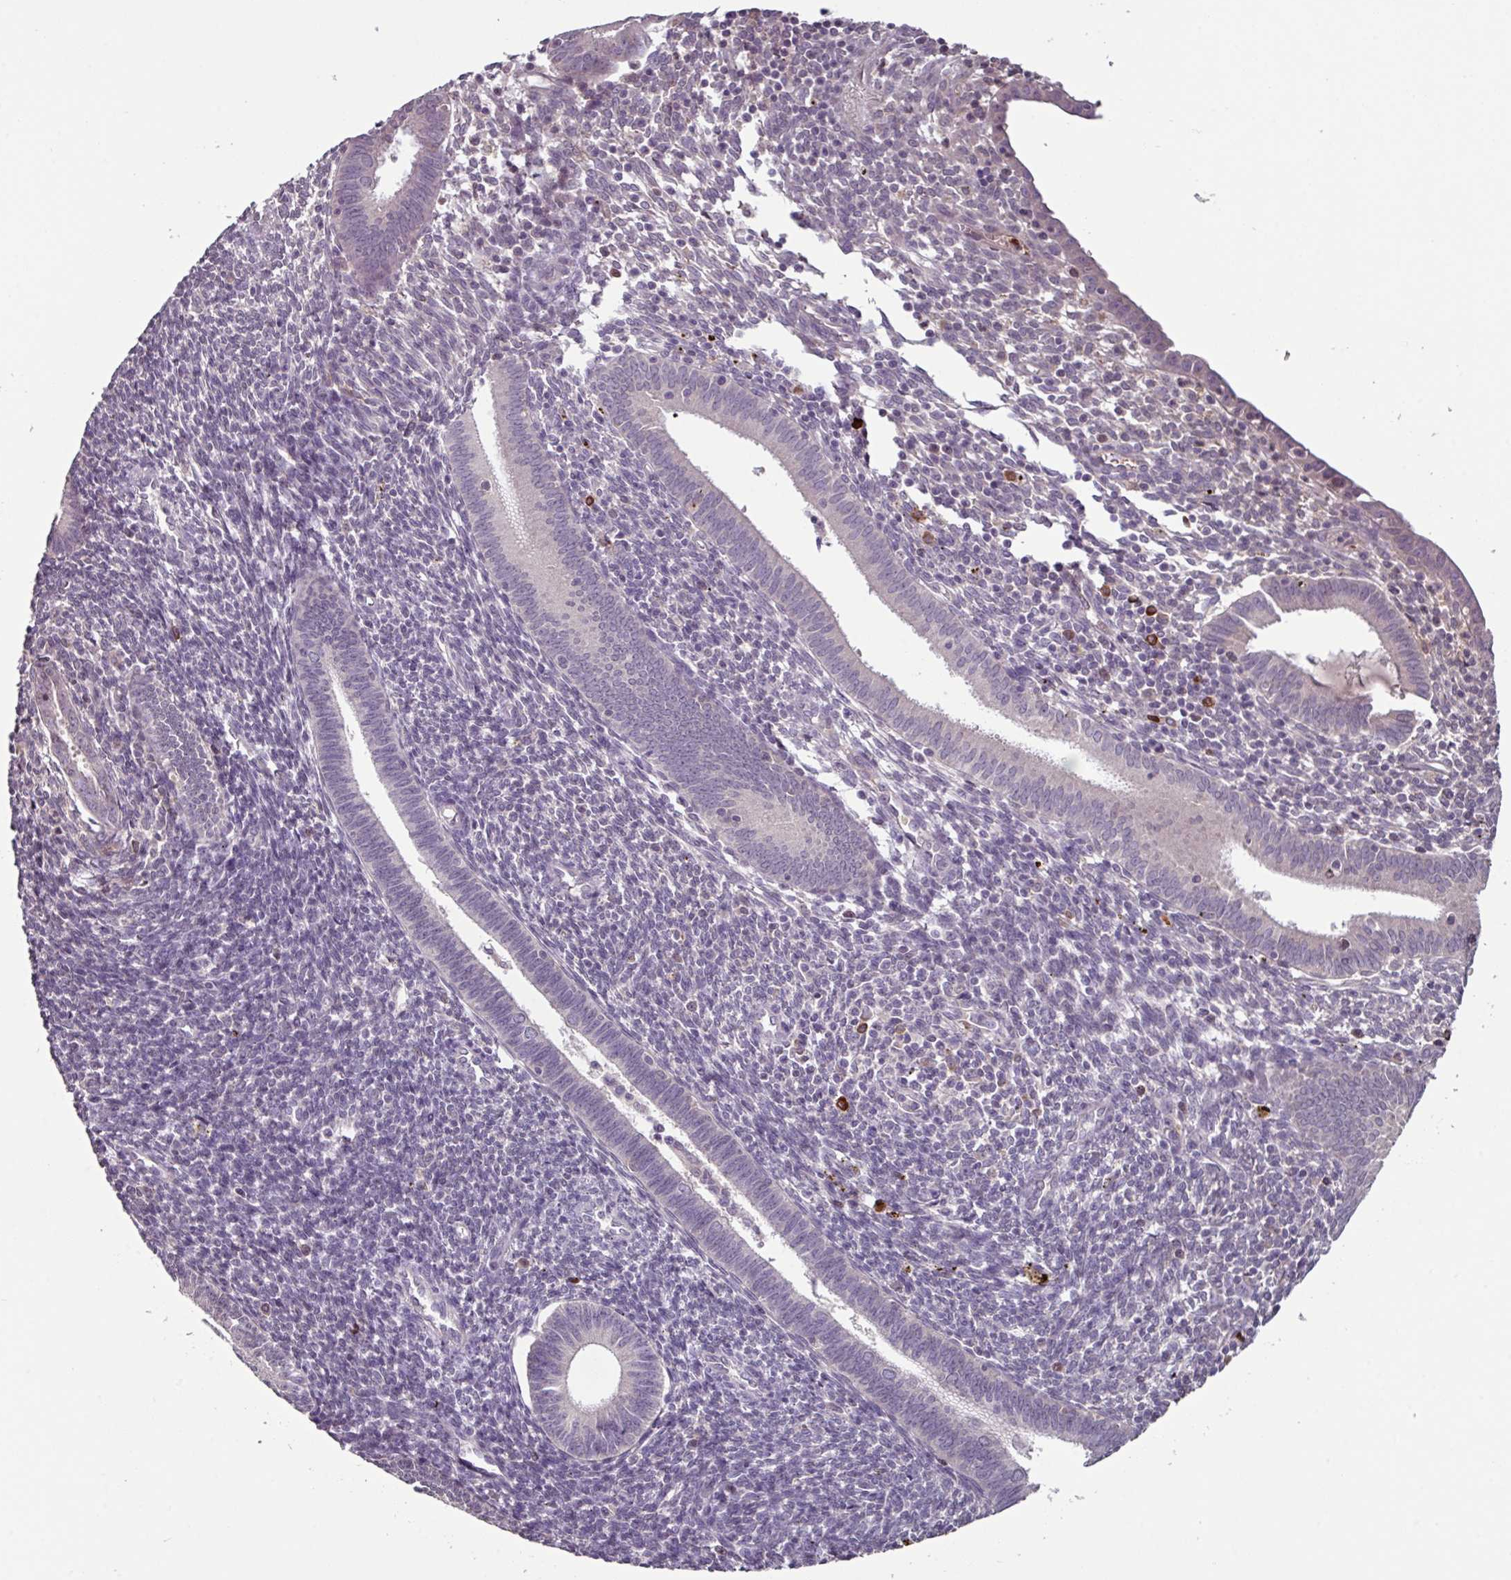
{"staining": {"intensity": "moderate", "quantity": "<25%", "location": "cytoplasmic/membranous"}, "tissue": "endometrium", "cell_type": "Cells in endometrial stroma", "image_type": "normal", "snomed": [{"axis": "morphology", "description": "Normal tissue, NOS"}, {"axis": "topography", "description": "Endometrium"}], "caption": "About <25% of cells in endometrial stroma in unremarkable human endometrium exhibit moderate cytoplasmic/membranous protein expression as visualized by brown immunohistochemical staining.", "gene": "SLC5A10", "patient": {"sex": "female", "age": 41}}